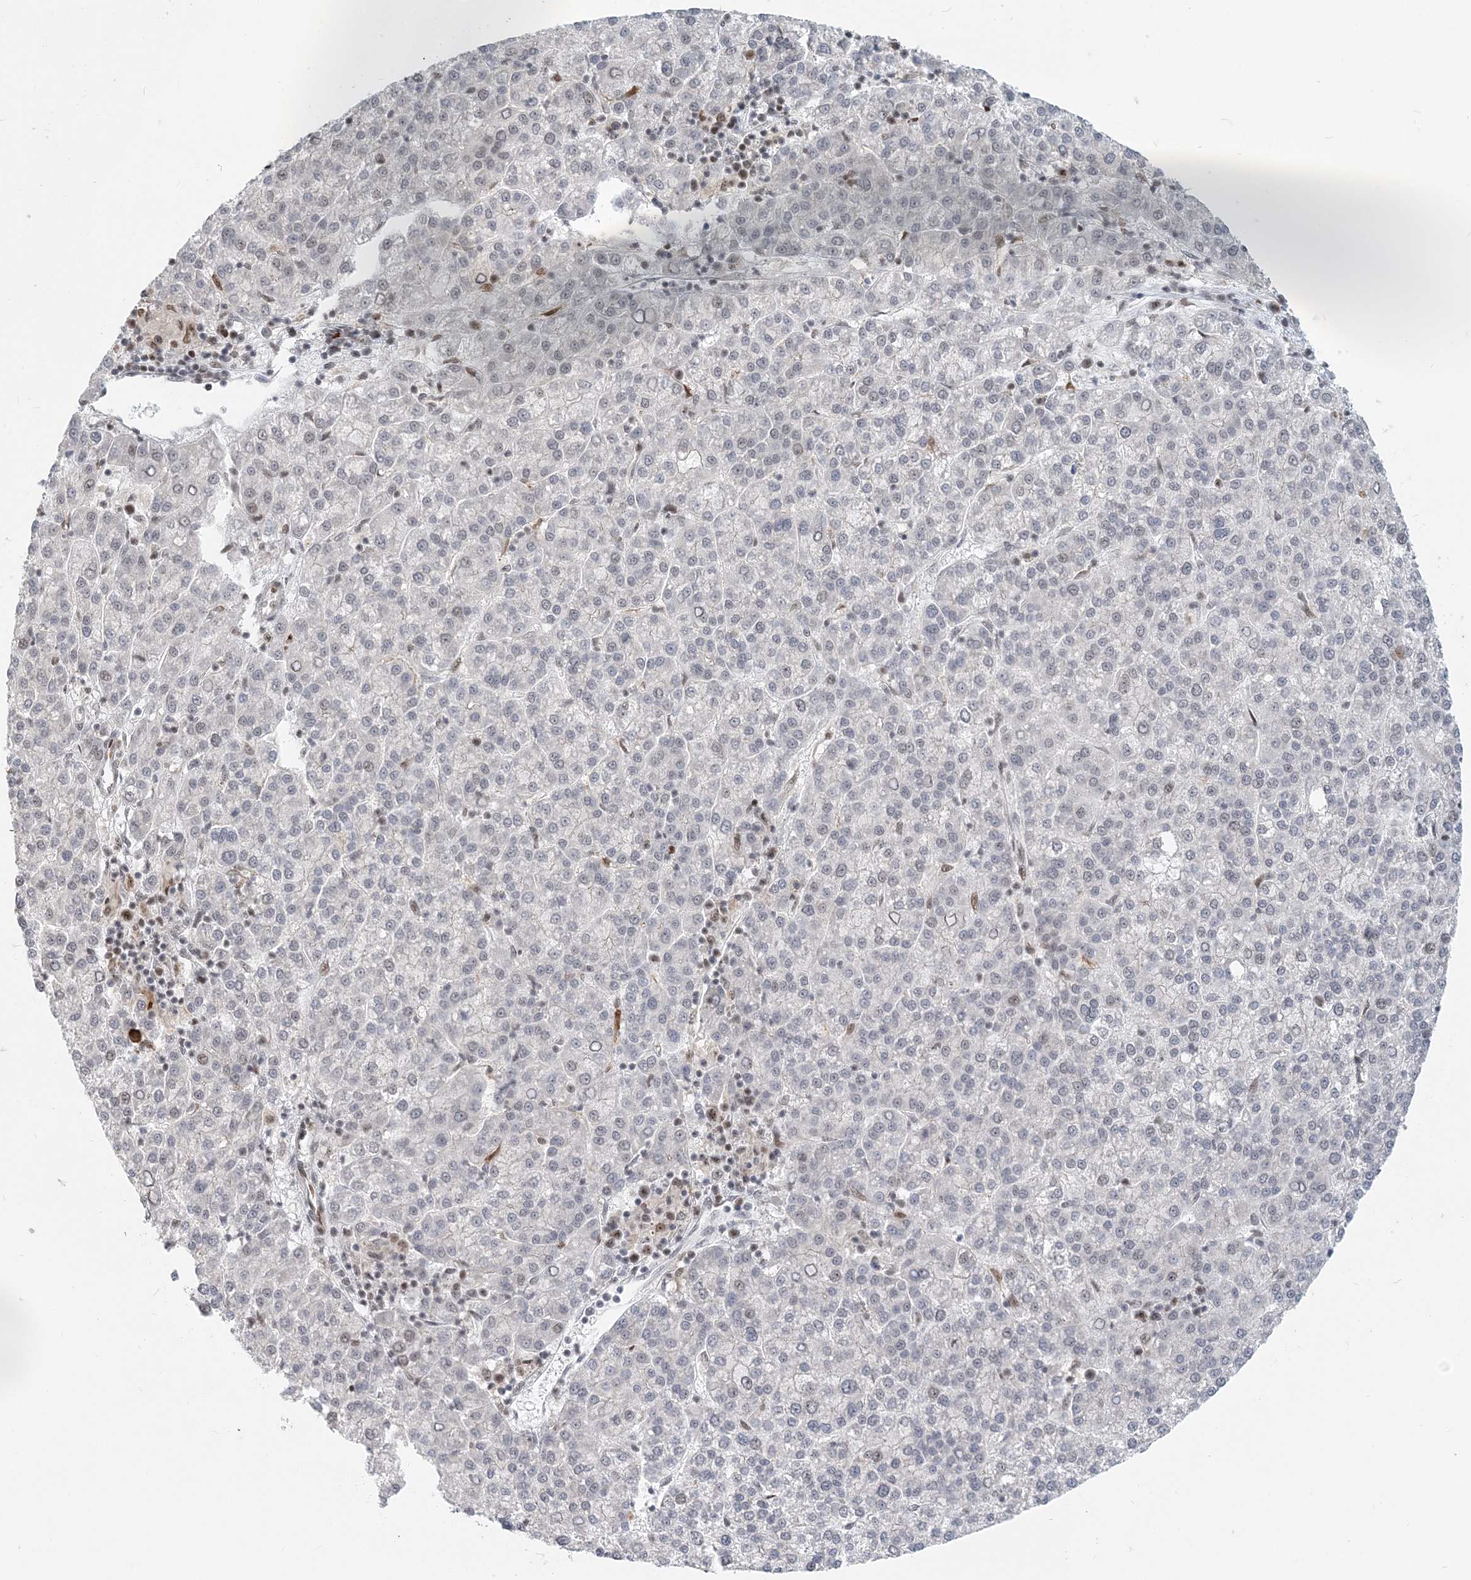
{"staining": {"intensity": "negative", "quantity": "none", "location": "none"}, "tissue": "liver cancer", "cell_type": "Tumor cells", "image_type": "cancer", "snomed": [{"axis": "morphology", "description": "Carcinoma, Hepatocellular, NOS"}, {"axis": "topography", "description": "Liver"}], "caption": "IHC image of neoplastic tissue: human liver hepatocellular carcinoma stained with DAB reveals no significant protein staining in tumor cells. (Brightfield microscopy of DAB (3,3'-diaminobenzidine) IHC at high magnification).", "gene": "BAZ1B", "patient": {"sex": "female", "age": 58}}